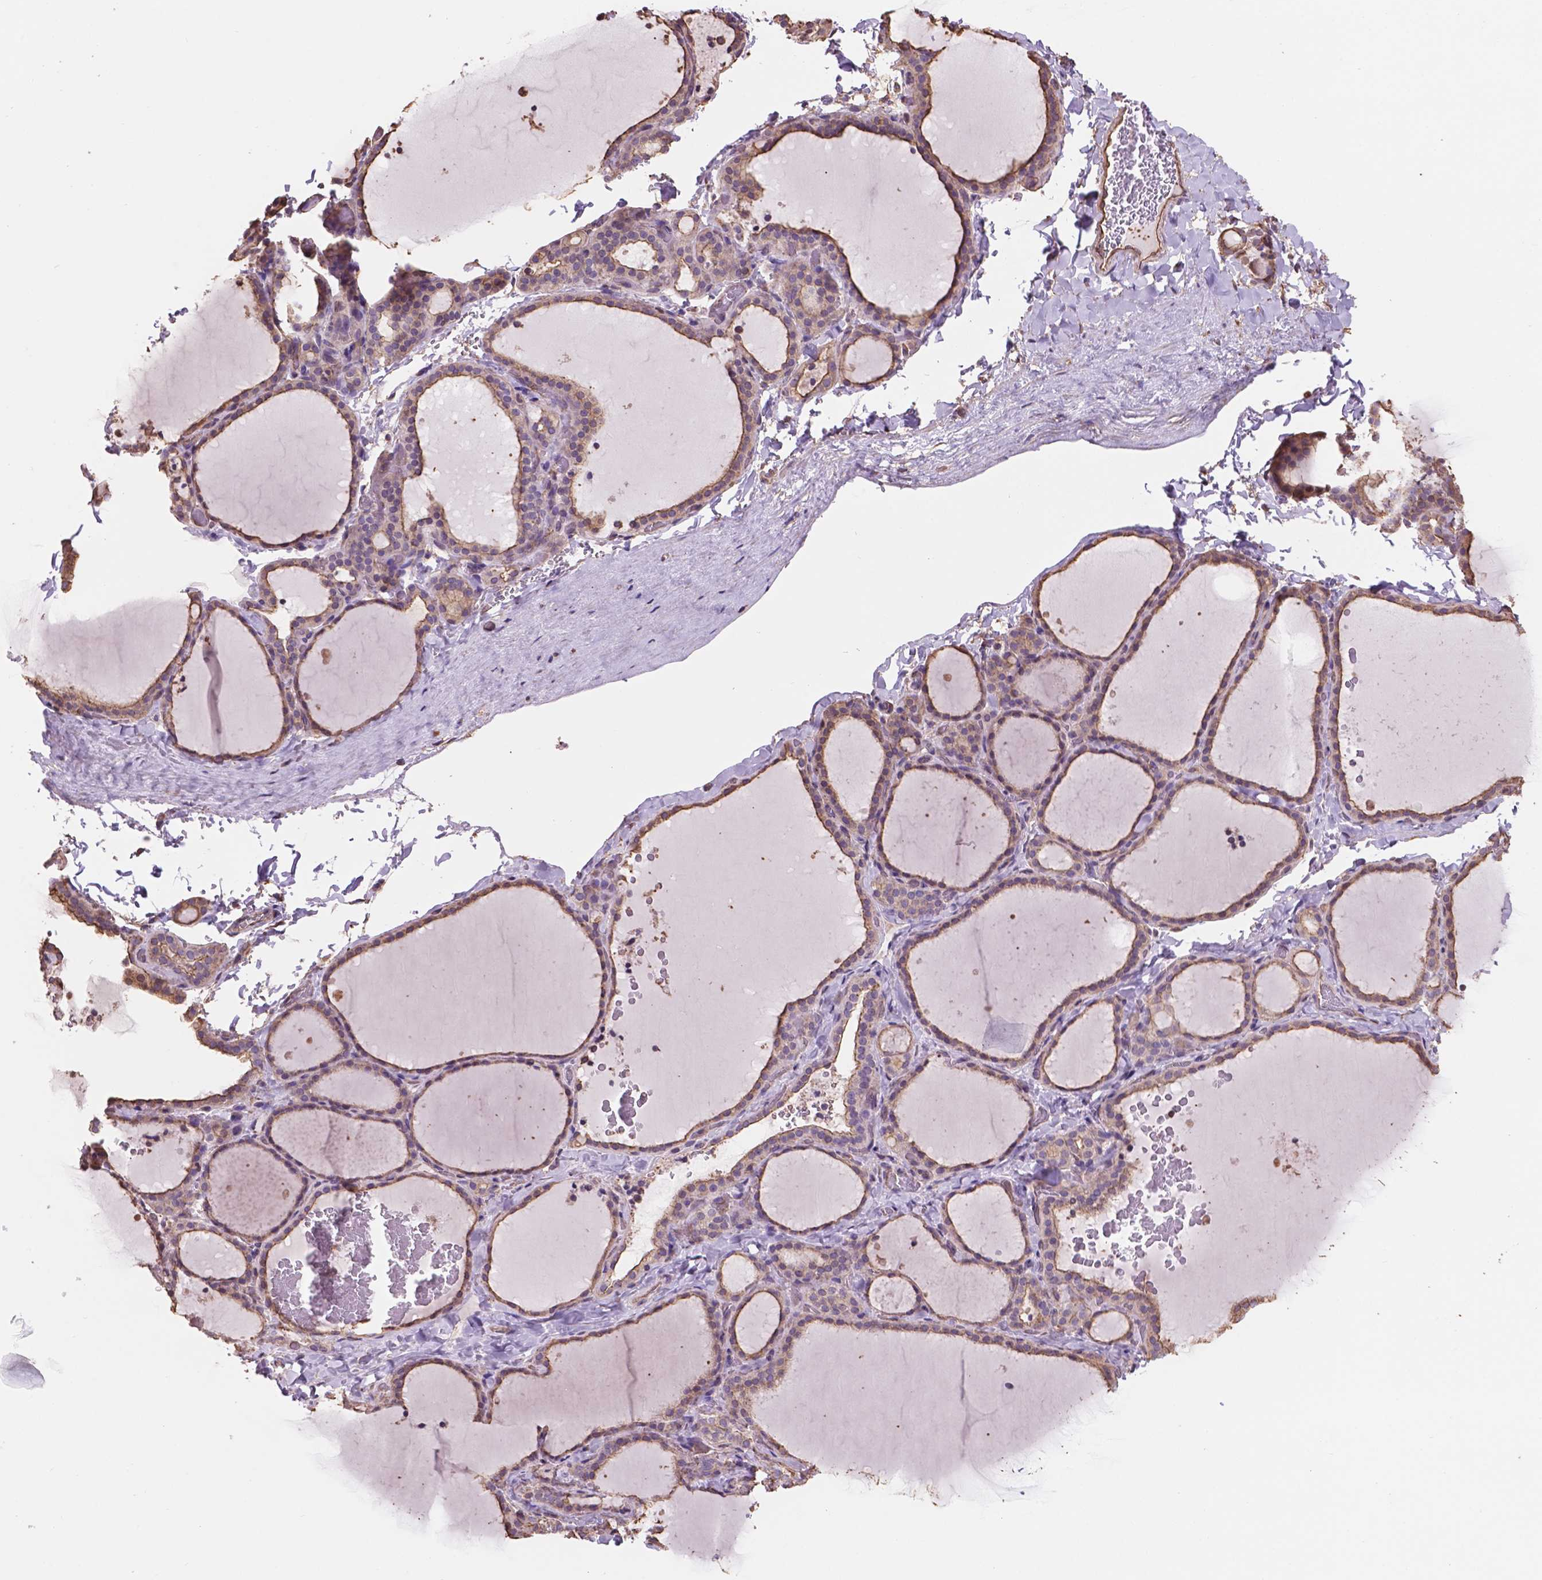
{"staining": {"intensity": "moderate", "quantity": ">75%", "location": "cytoplasmic/membranous"}, "tissue": "thyroid gland", "cell_type": "Glandular cells", "image_type": "normal", "snomed": [{"axis": "morphology", "description": "Normal tissue, NOS"}, {"axis": "topography", "description": "Thyroid gland"}], "caption": "The histopathology image reveals immunohistochemical staining of benign thyroid gland. There is moderate cytoplasmic/membranous staining is present in approximately >75% of glandular cells.", "gene": "NIPA2", "patient": {"sex": "female", "age": 22}}